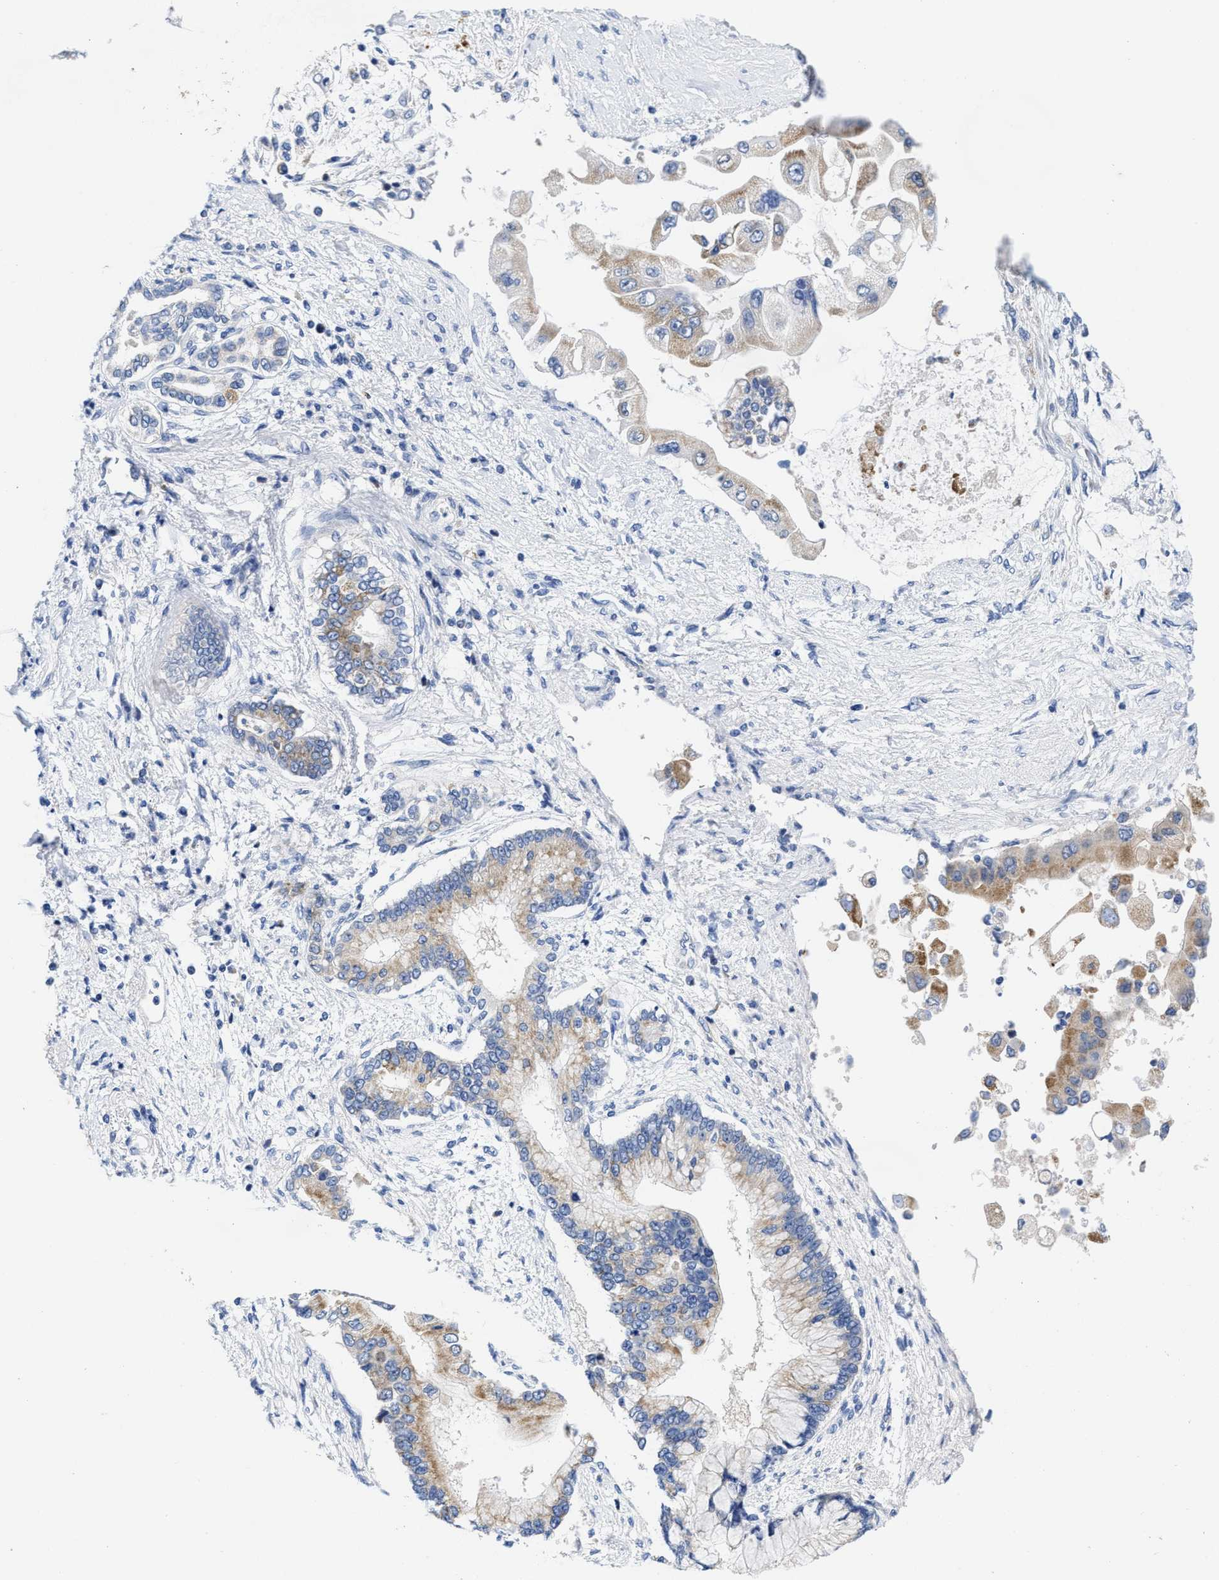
{"staining": {"intensity": "moderate", "quantity": ">75%", "location": "cytoplasmic/membranous"}, "tissue": "liver cancer", "cell_type": "Tumor cells", "image_type": "cancer", "snomed": [{"axis": "morphology", "description": "Cholangiocarcinoma"}, {"axis": "topography", "description": "Liver"}], "caption": "Immunohistochemical staining of liver cancer reveals medium levels of moderate cytoplasmic/membranous protein expression in approximately >75% of tumor cells.", "gene": "TBRG4", "patient": {"sex": "male", "age": 50}}